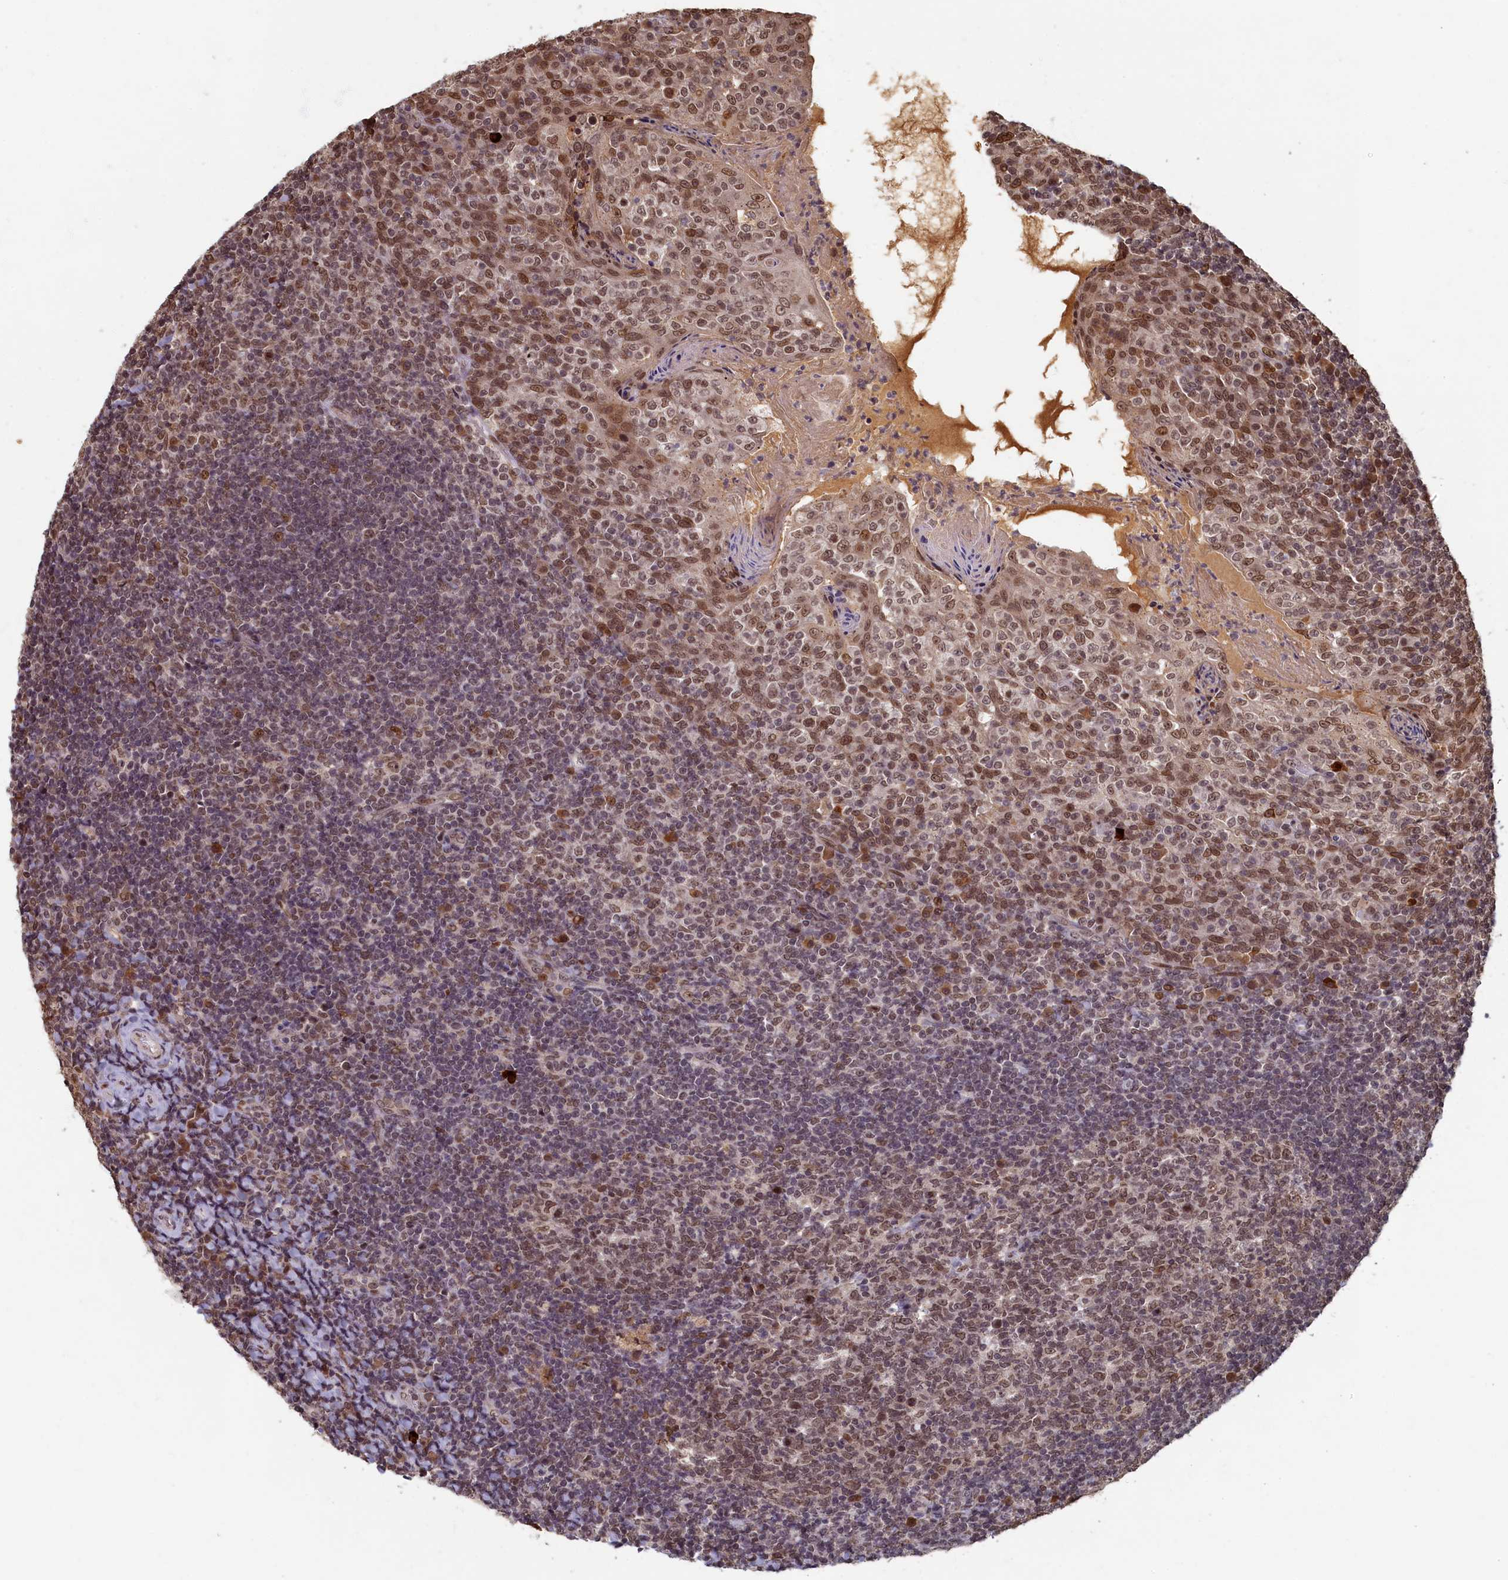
{"staining": {"intensity": "moderate", "quantity": ">75%", "location": "cytoplasmic/membranous,nuclear"}, "tissue": "tonsil", "cell_type": "Germinal center cells", "image_type": "normal", "snomed": [{"axis": "morphology", "description": "Normal tissue, NOS"}, {"axis": "topography", "description": "Tonsil"}], "caption": "Immunohistochemistry staining of unremarkable tonsil, which exhibits medium levels of moderate cytoplasmic/membranous,nuclear positivity in approximately >75% of germinal center cells indicating moderate cytoplasmic/membranous,nuclear protein expression. The staining was performed using DAB (brown) for protein detection and nuclei were counterstained in hematoxylin (blue).", "gene": "CKAP2L", "patient": {"sex": "female", "age": 10}}